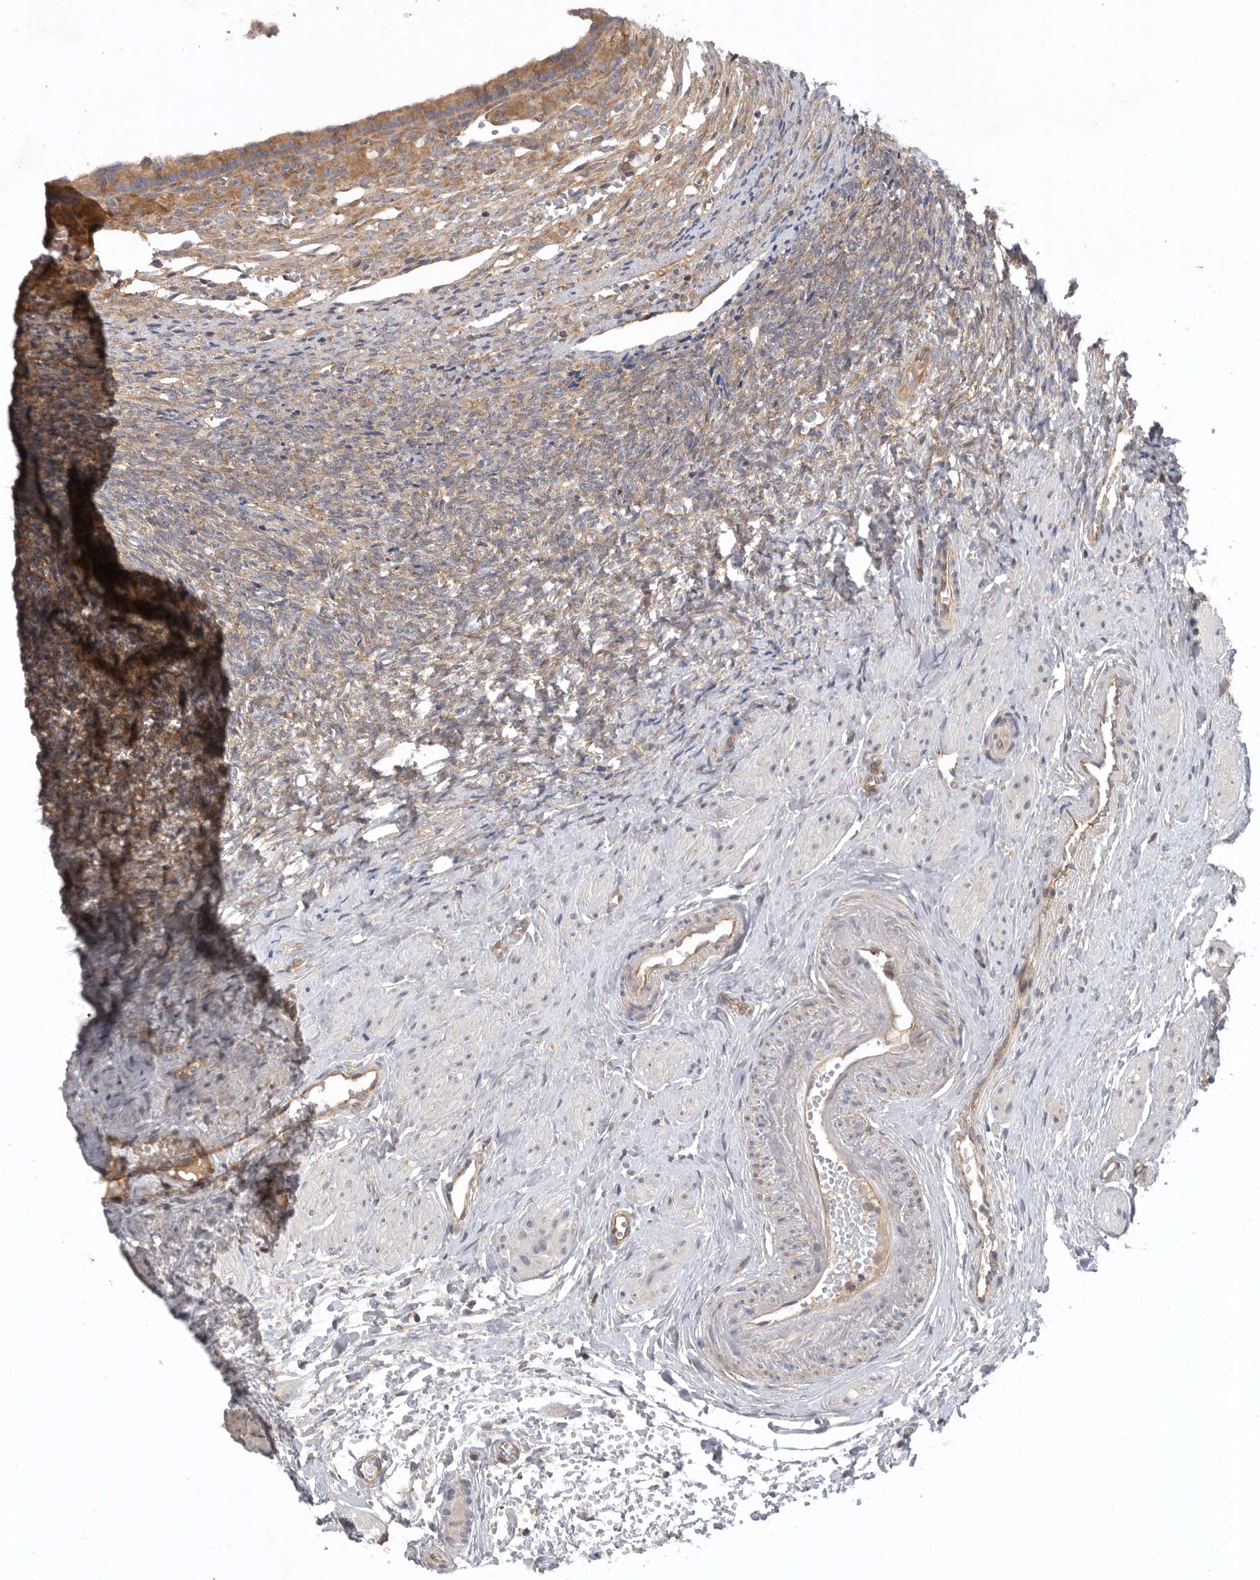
{"staining": {"intensity": "weak", "quantity": "<25%", "location": "cytoplasmic/membranous"}, "tissue": "ovary", "cell_type": "Ovarian stroma cells", "image_type": "normal", "snomed": [{"axis": "morphology", "description": "Normal tissue, NOS"}, {"axis": "topography", "description": "Ovary"}], "caption": "The immunohistochemistry (IHC) image has no significant staining in ovarian stroma cells of ovary.", "gene": "C1orf109", "patient": {"sex": "female", "age": 41}}